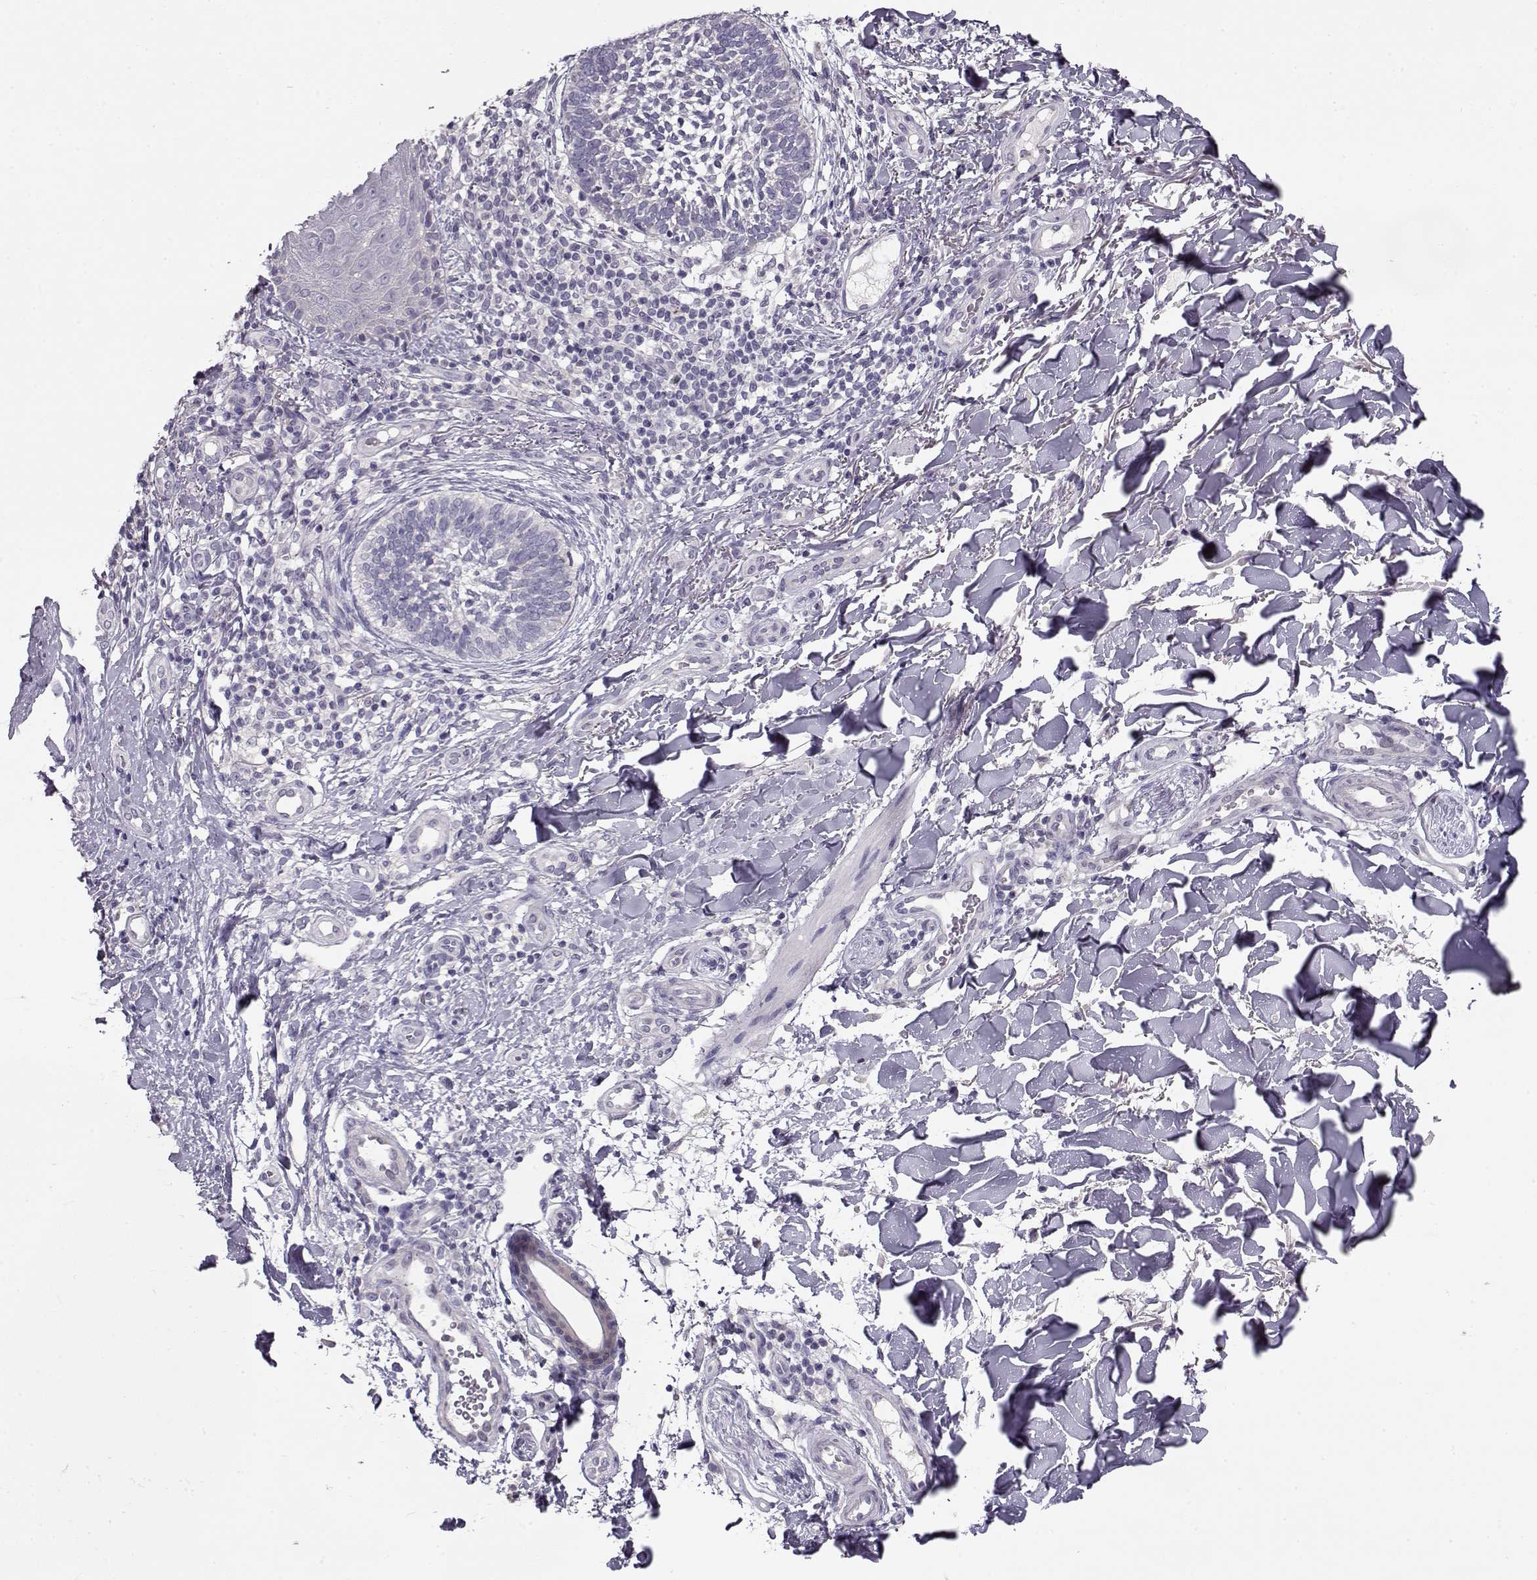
{"staining": {"intensity": "negative", "quantity": "none", "location": "none"}, "tissue": "skin cancer", "cell_type": "Tumor cells", "image_type": "cancer", "snomed": [{"axis": "morphology", "description": "Normal tissue, NOS"}, {"axis": "morphology", "description": "Basal cell carcinoma"}, {"axis": "topography", "description": "Skin"}], "caption": "This is an IHC histopathology image of skin cancer. There is no positivity in tumor cells.", "gene": "GRK1", "patient": {"sex": "male", "age": 46}}